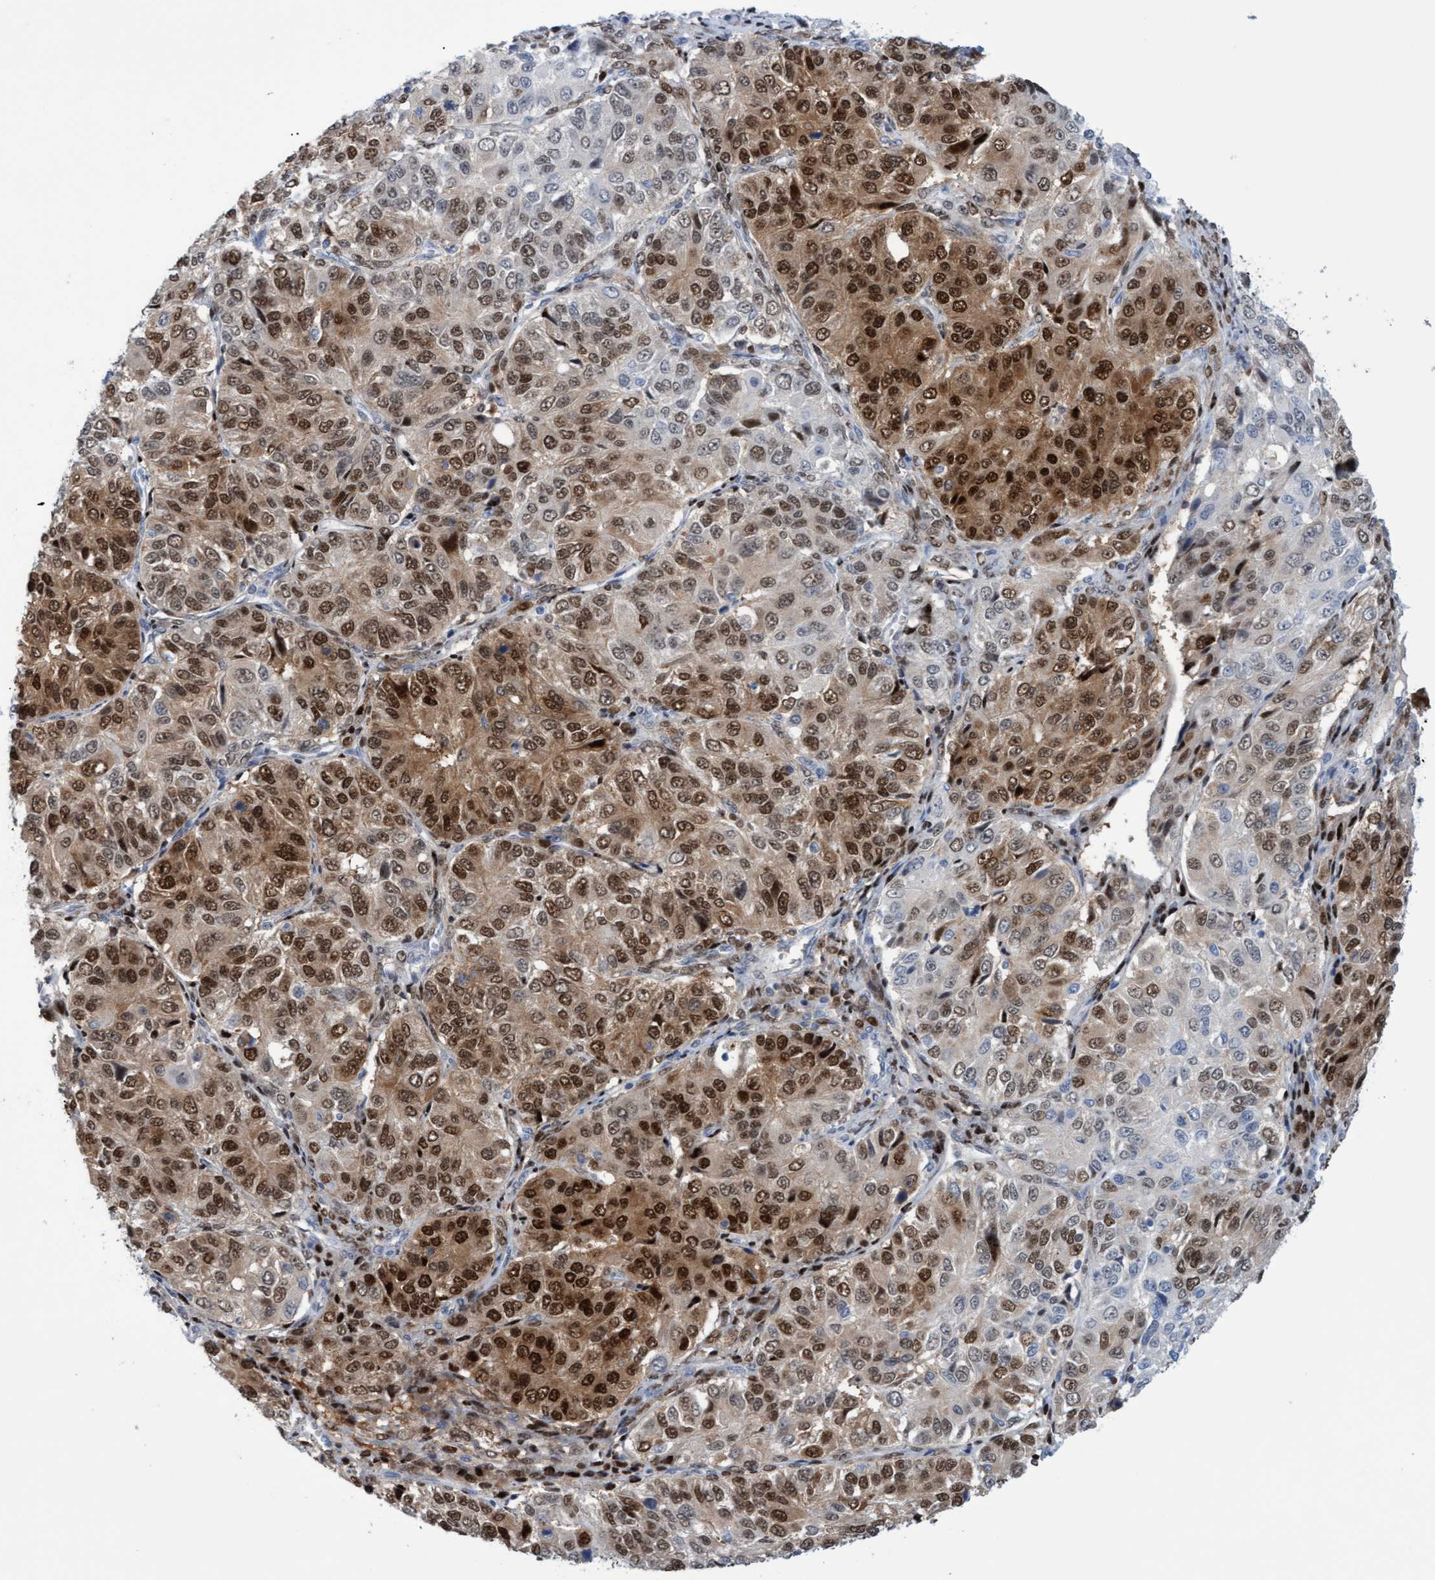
{"staining": {"intensity": "moderate", "quantity": ">75%", "location": "cytoplasmic/membranous,nuclear"}, "tissue": "ovarian cancer", "cell_type": "Tumor cells", "image_type": "cancer", "snomed": [{"axis": "morphology", "description": "Carcinoma, endometroid"}, {"axis": "topography", "description": "Ovary"}], "caption": "This is a histology image of IHC staining of ovarian endometroid carcinoma, which shows moderate expression in the cytoplasmic/membranous and nuclear of tumor cells.", "gene": "PINX1", "patient": {"sex": "female", "age": 51}}